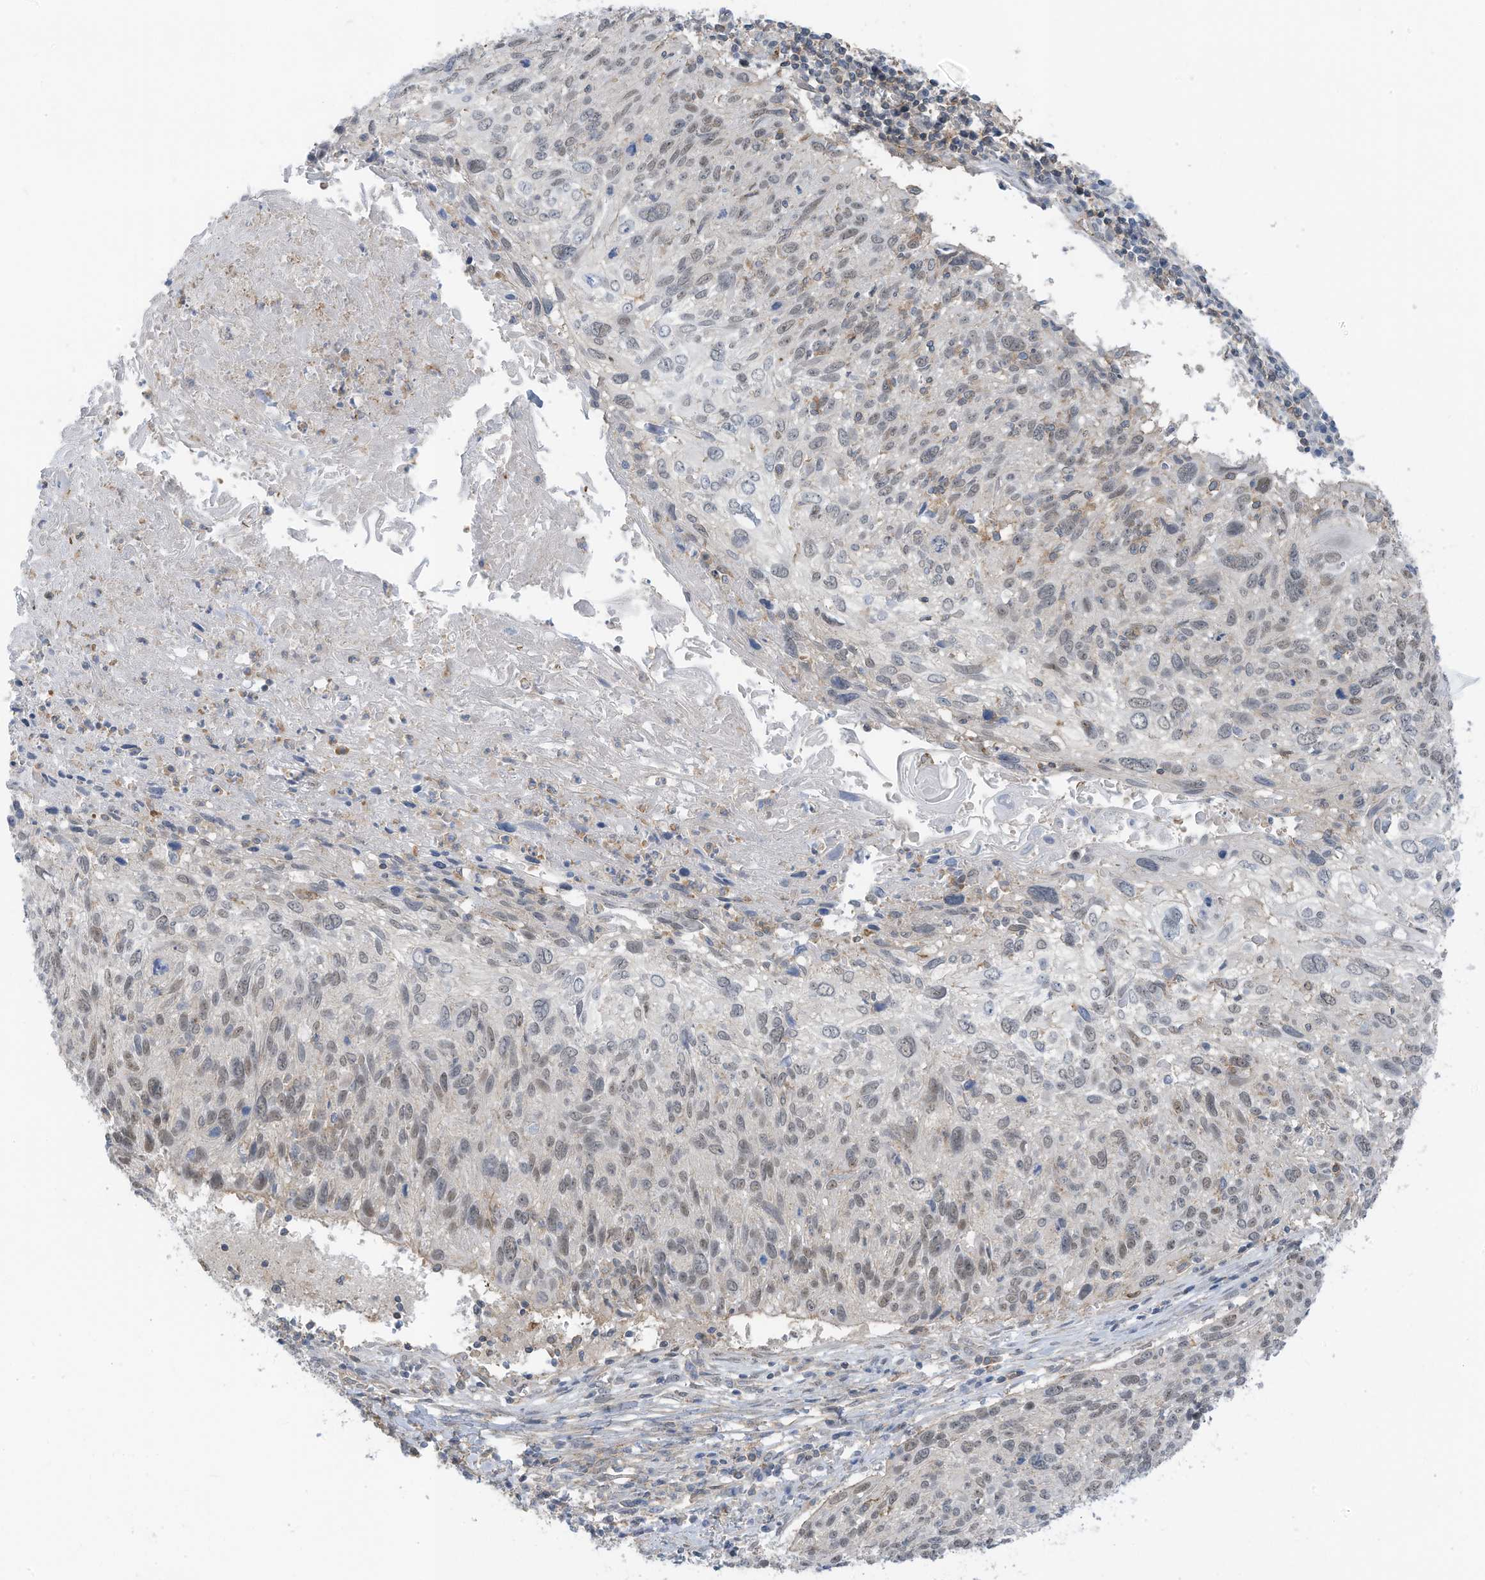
{"staining": {"intensity": "weak", "quantity": "25%-75%", "location": "nuclear"}, "tissue": "cervical cancer", "cell_type": "Tumor cells", "image_type": "cancer", "snomed": [{"axis": "morphology", "description": "Squamous cell carcinoma, NOS"}, {"axis": "topography", "description": "Cervix"}], "caption": "This is an image of immunohistochemistry staining of cervical cancer, which shows weak staining in the nuclear of tumor cells.", "gene": "ZNF846", "patient": {"sex": "female", "age": 51}}